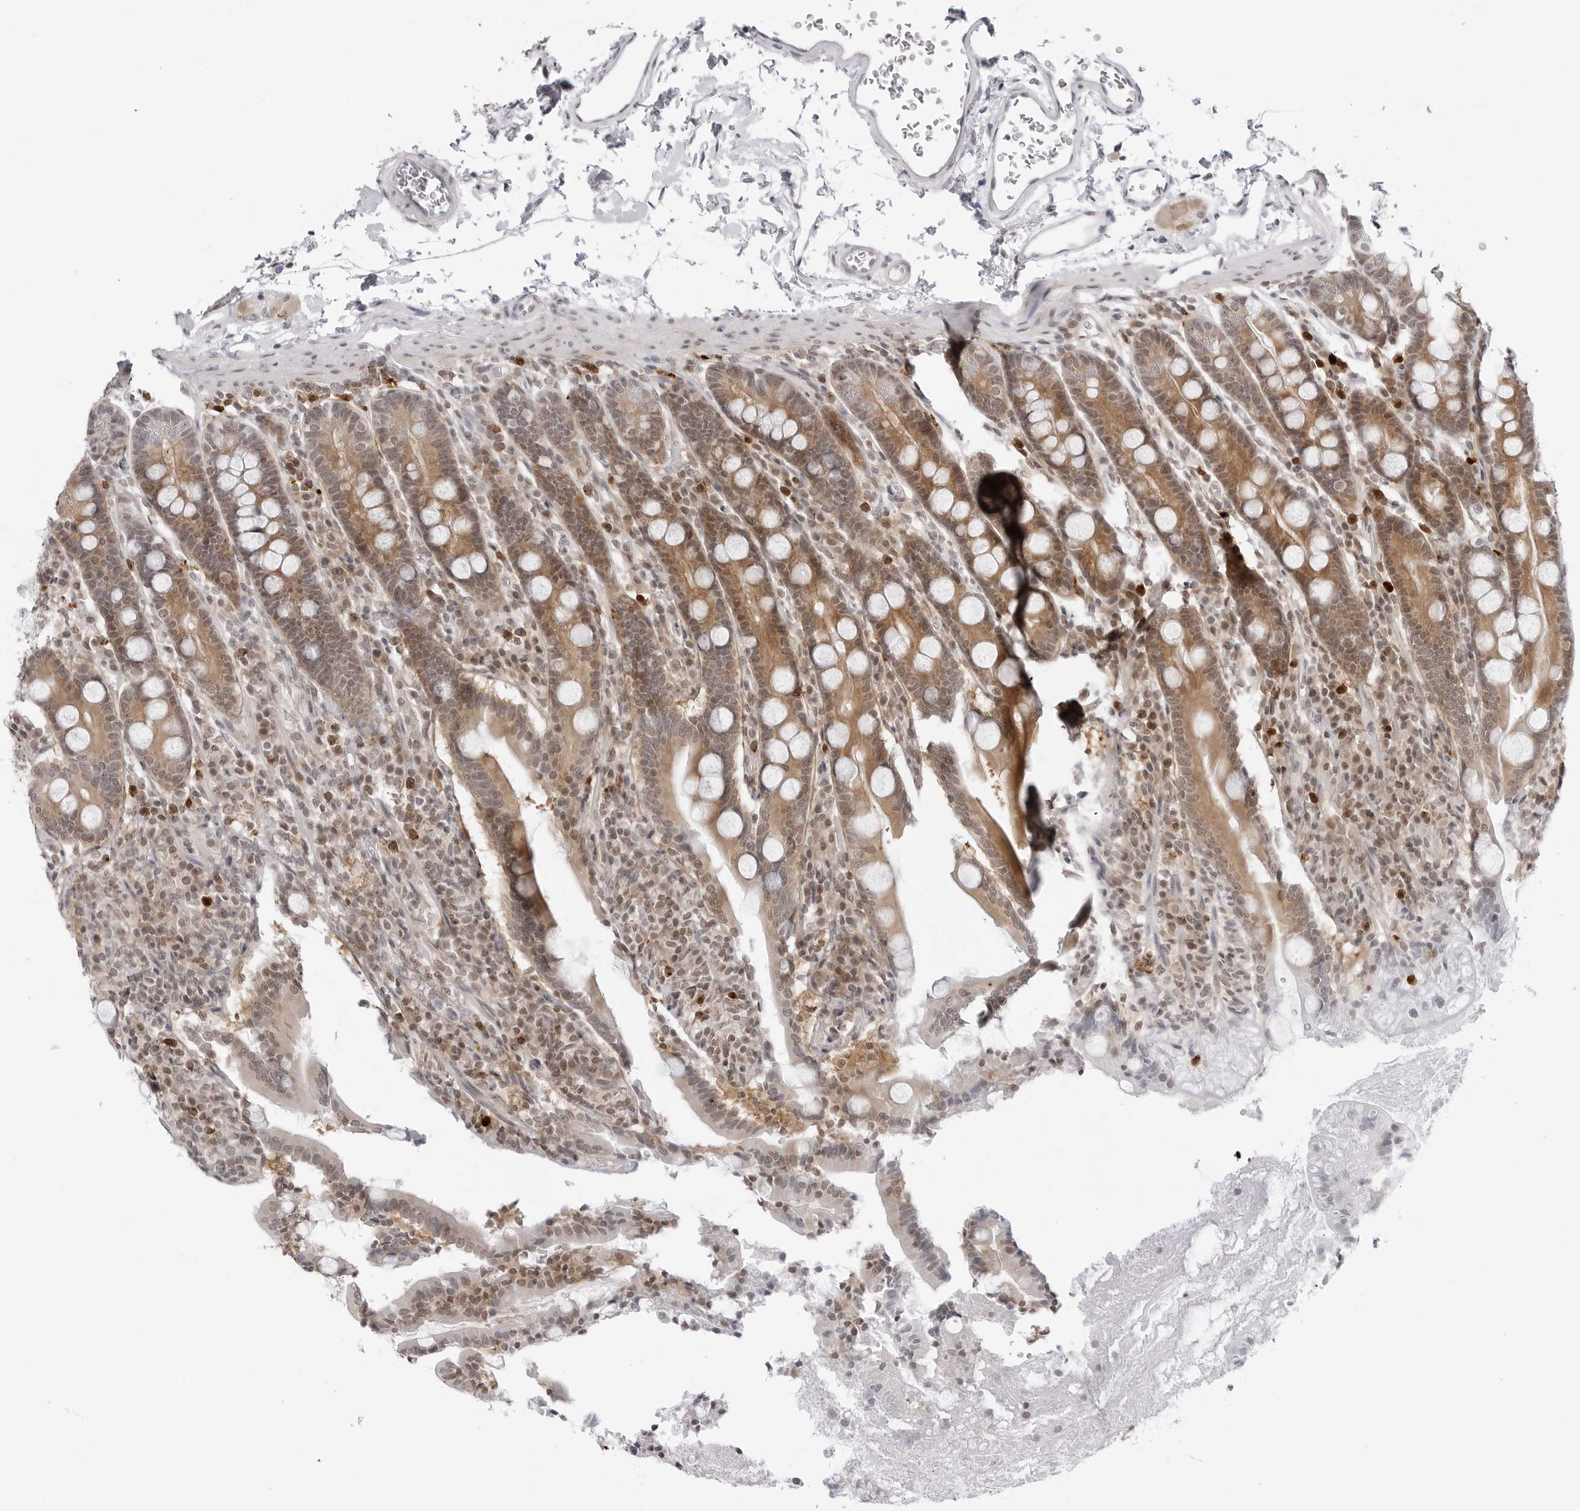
{"staining": {"intensity": "moderate", "quantity": "25%-75%", "location": "cytoplasmic/membranous,nuclear"}, "tissue": "duodenum", "cell_type": "Glandular cells", "image_type": "normal", "snomed": [{"axis": "morphology", "description": "Normal tissue, NOS"}, {"axis": "topography", "description": "Duodenum"}], "caption": "The photomicrograph shows immunohistochemical staining of benign duodenum. There is moderate cytoplasmic/membranous,nuclear staining is seen in about 25%-75% of glandular cells. The staining was performed using DAB (3,3'-diaminobenzidine), with brown indicating positive protein expression. Nuclei are stained blue with hematoxylin.", "gene": "PPP2R5C", "patient": {"sex": "male", "age": 35}}